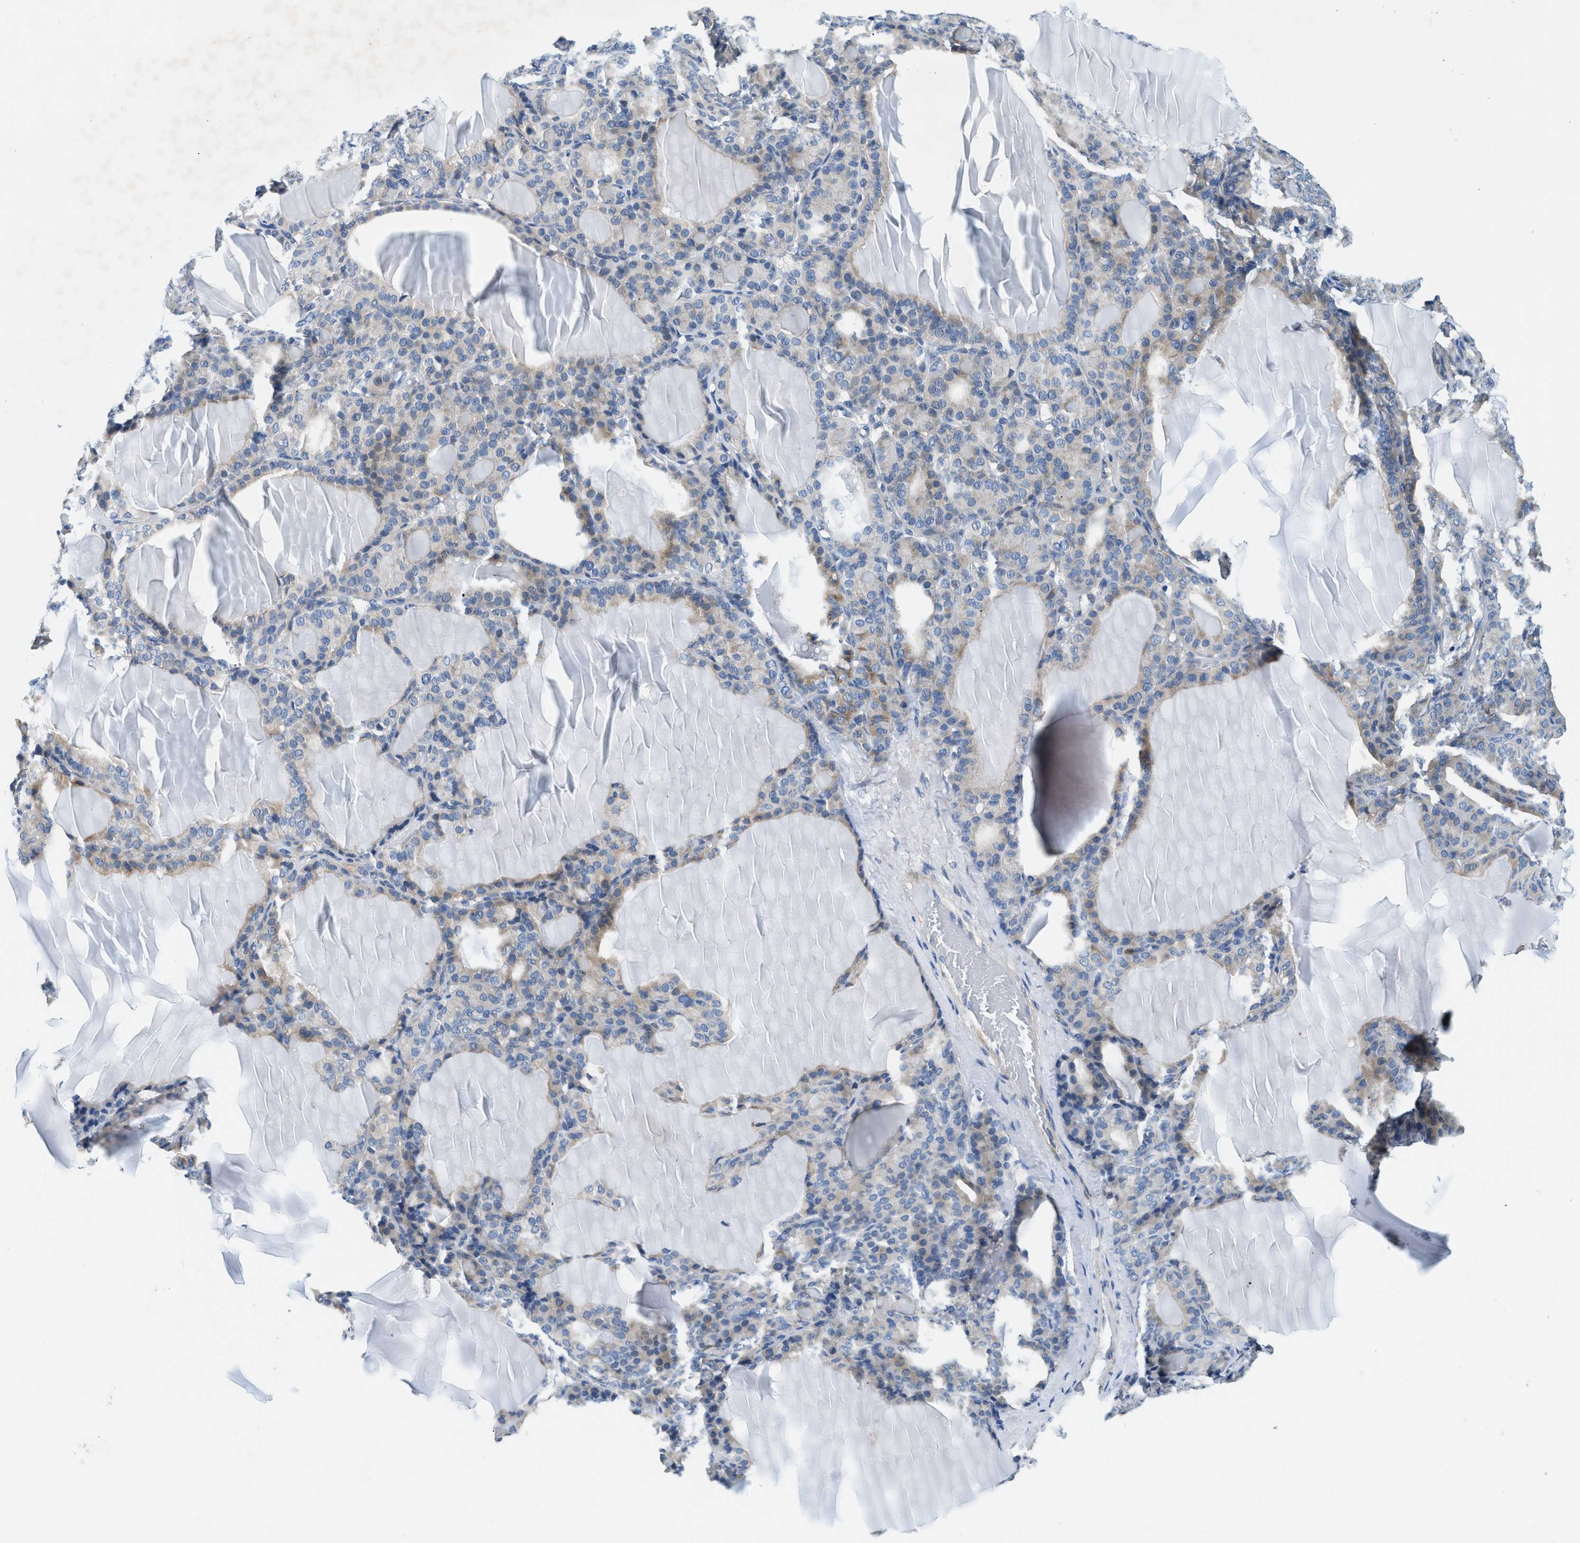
{"staining": {"intensity": "weak", "quantity": "<25%", "location": "cytoplasmic/membranous"}, "tissue": "thyroid gland", "cell_type": "Glandular cells", "image_type": "normal", "snomed": [{"axis": "morphology", "description": "Normal tissue, NOS"}, {"axis": "topography", "description": "Thyroid gland"}], "caption": "Histopathology image shows no significant protein positivity in glandular cells of unremarkable thyroid gland. (Immunohistochemistry (ihc), brightfield microscopy, high magnification).", "gene": "ZDHHC13", "patient": {"sex": "female", "age": 28}}